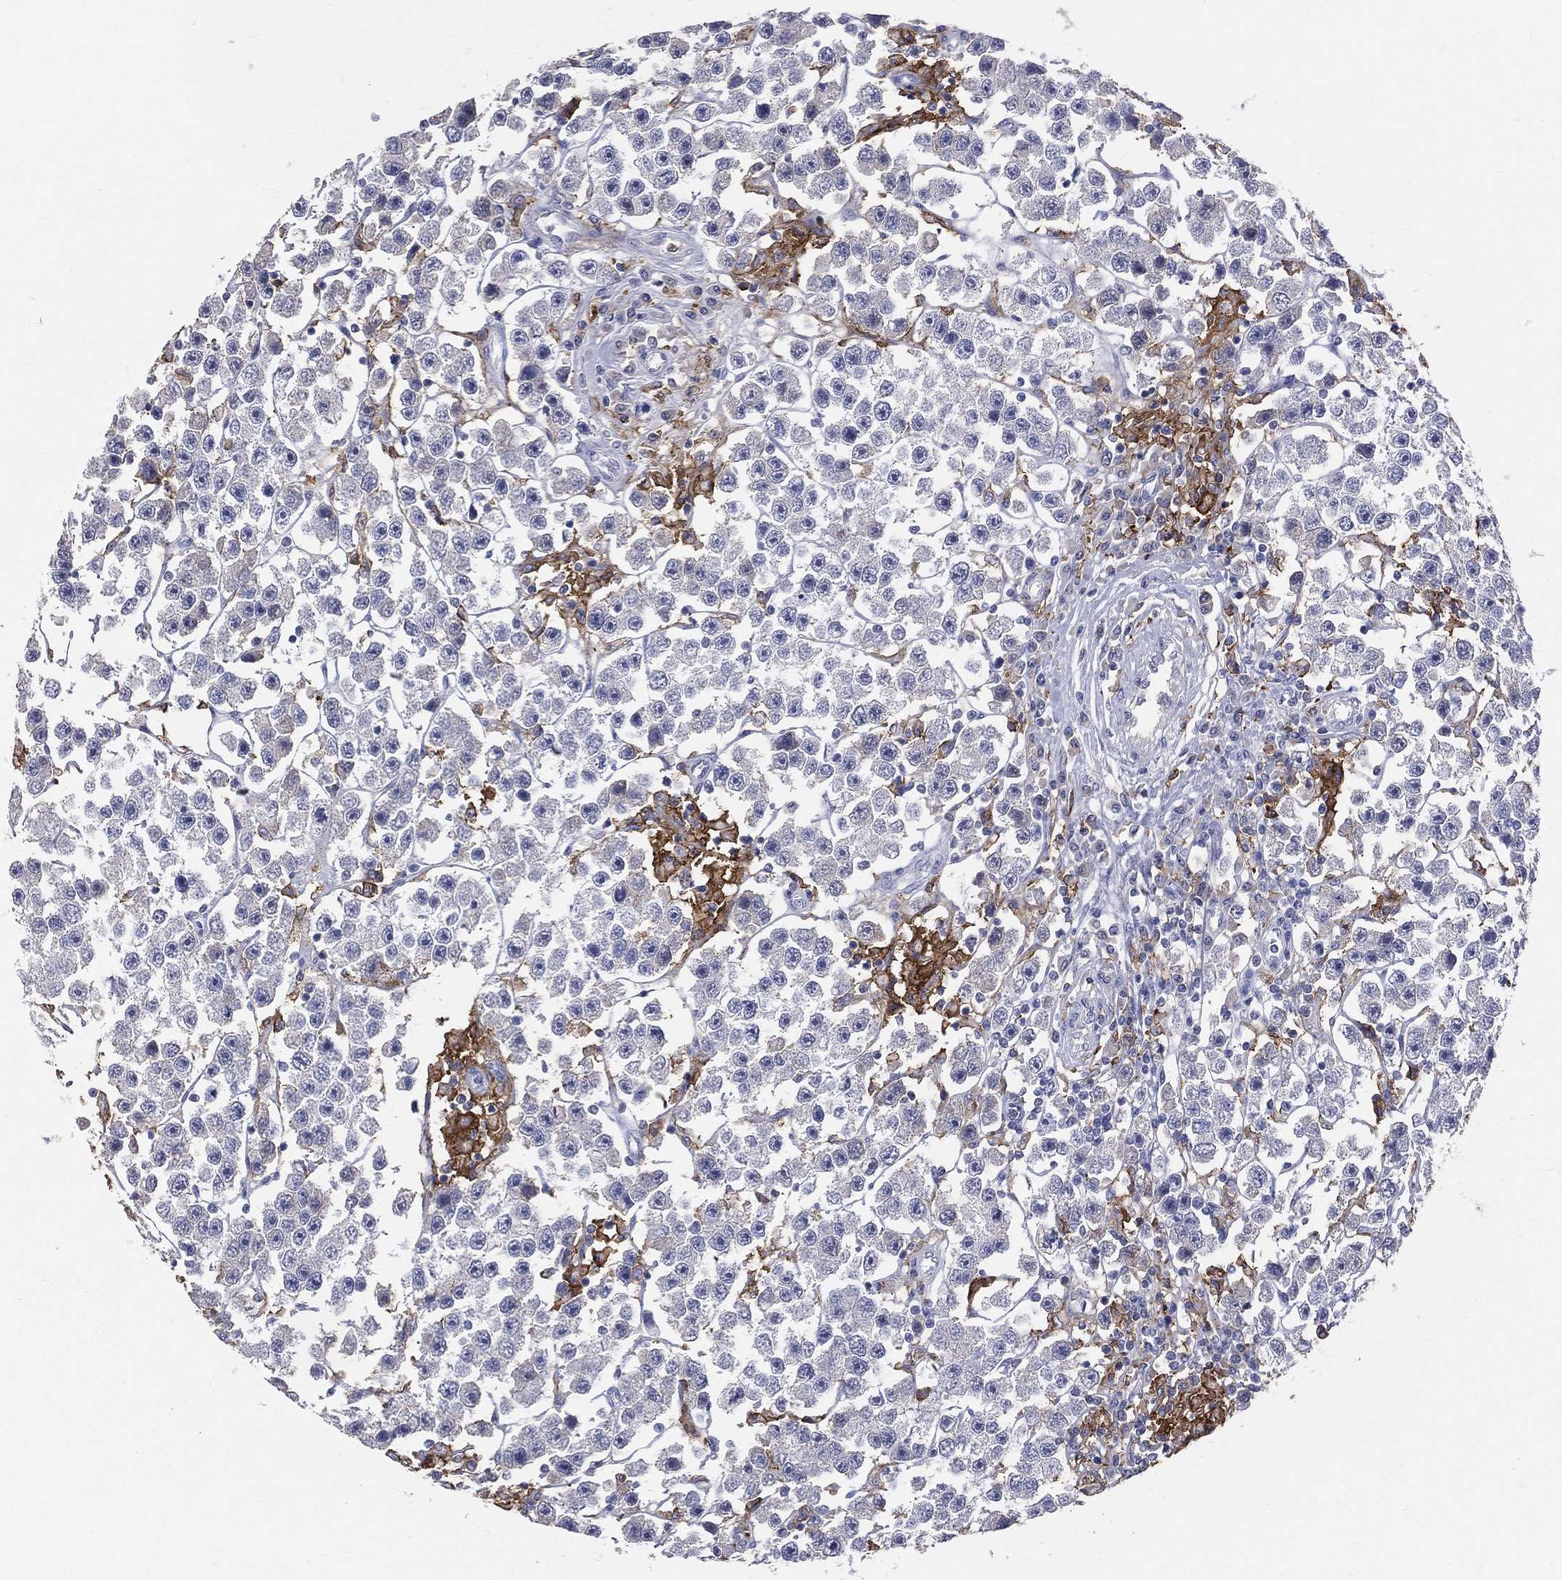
{"staining": {"intensity": "negative", "quantity": "none", "location": "none"}, "tissue": "testis cancer", "cell_type": "Tumor cells", "image_type": "cancer", "snomed": [{"axis": "morphology", "description": "Seminoma, NOS"}, {"axis": "topography", "description": "Testis"}], "caption": "An image of testis seminoma stained for a protein reveals no brown staining in tumor cells.", "gene": "CD33", "patient": {"sex": "male", "age": 45}}